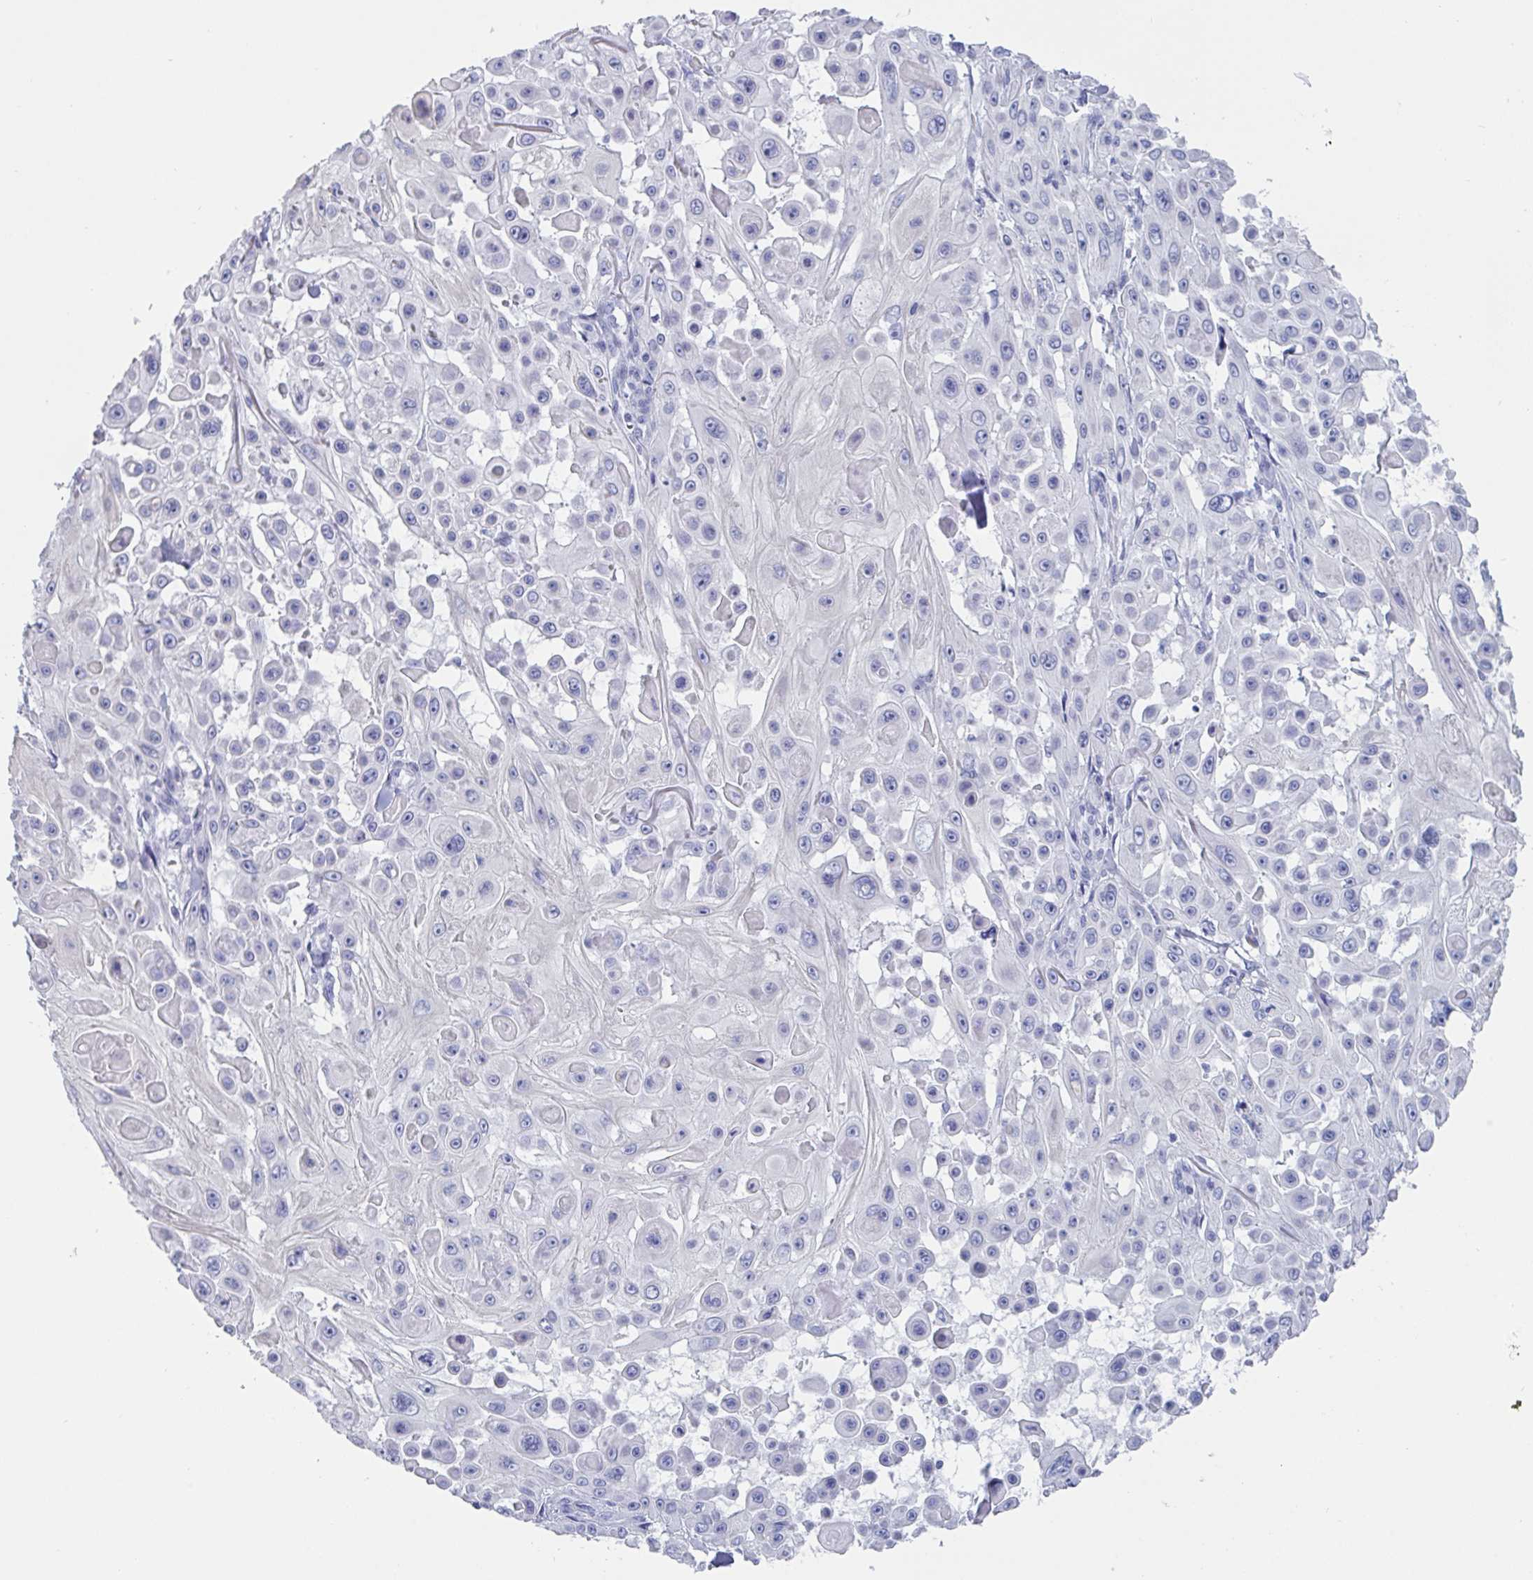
{"staining": {"intensity": "negative", "quantity": "none", "location": "none"}, "tissue": "skin cancer", "cell_type": "Tumor cells", "image_type": "cancer", "snomed": [{"axis": "morphology", "description": "Squamous cell carcinoma, NOS"}, {"axis": "topography", "description": "Skin"}], "caption": "Tumor cells show no significant protein staining in skin cancer (squamous cell carcinoma).", "gene": "CDX4", "patient": {"sex": "male", "age": 91}}